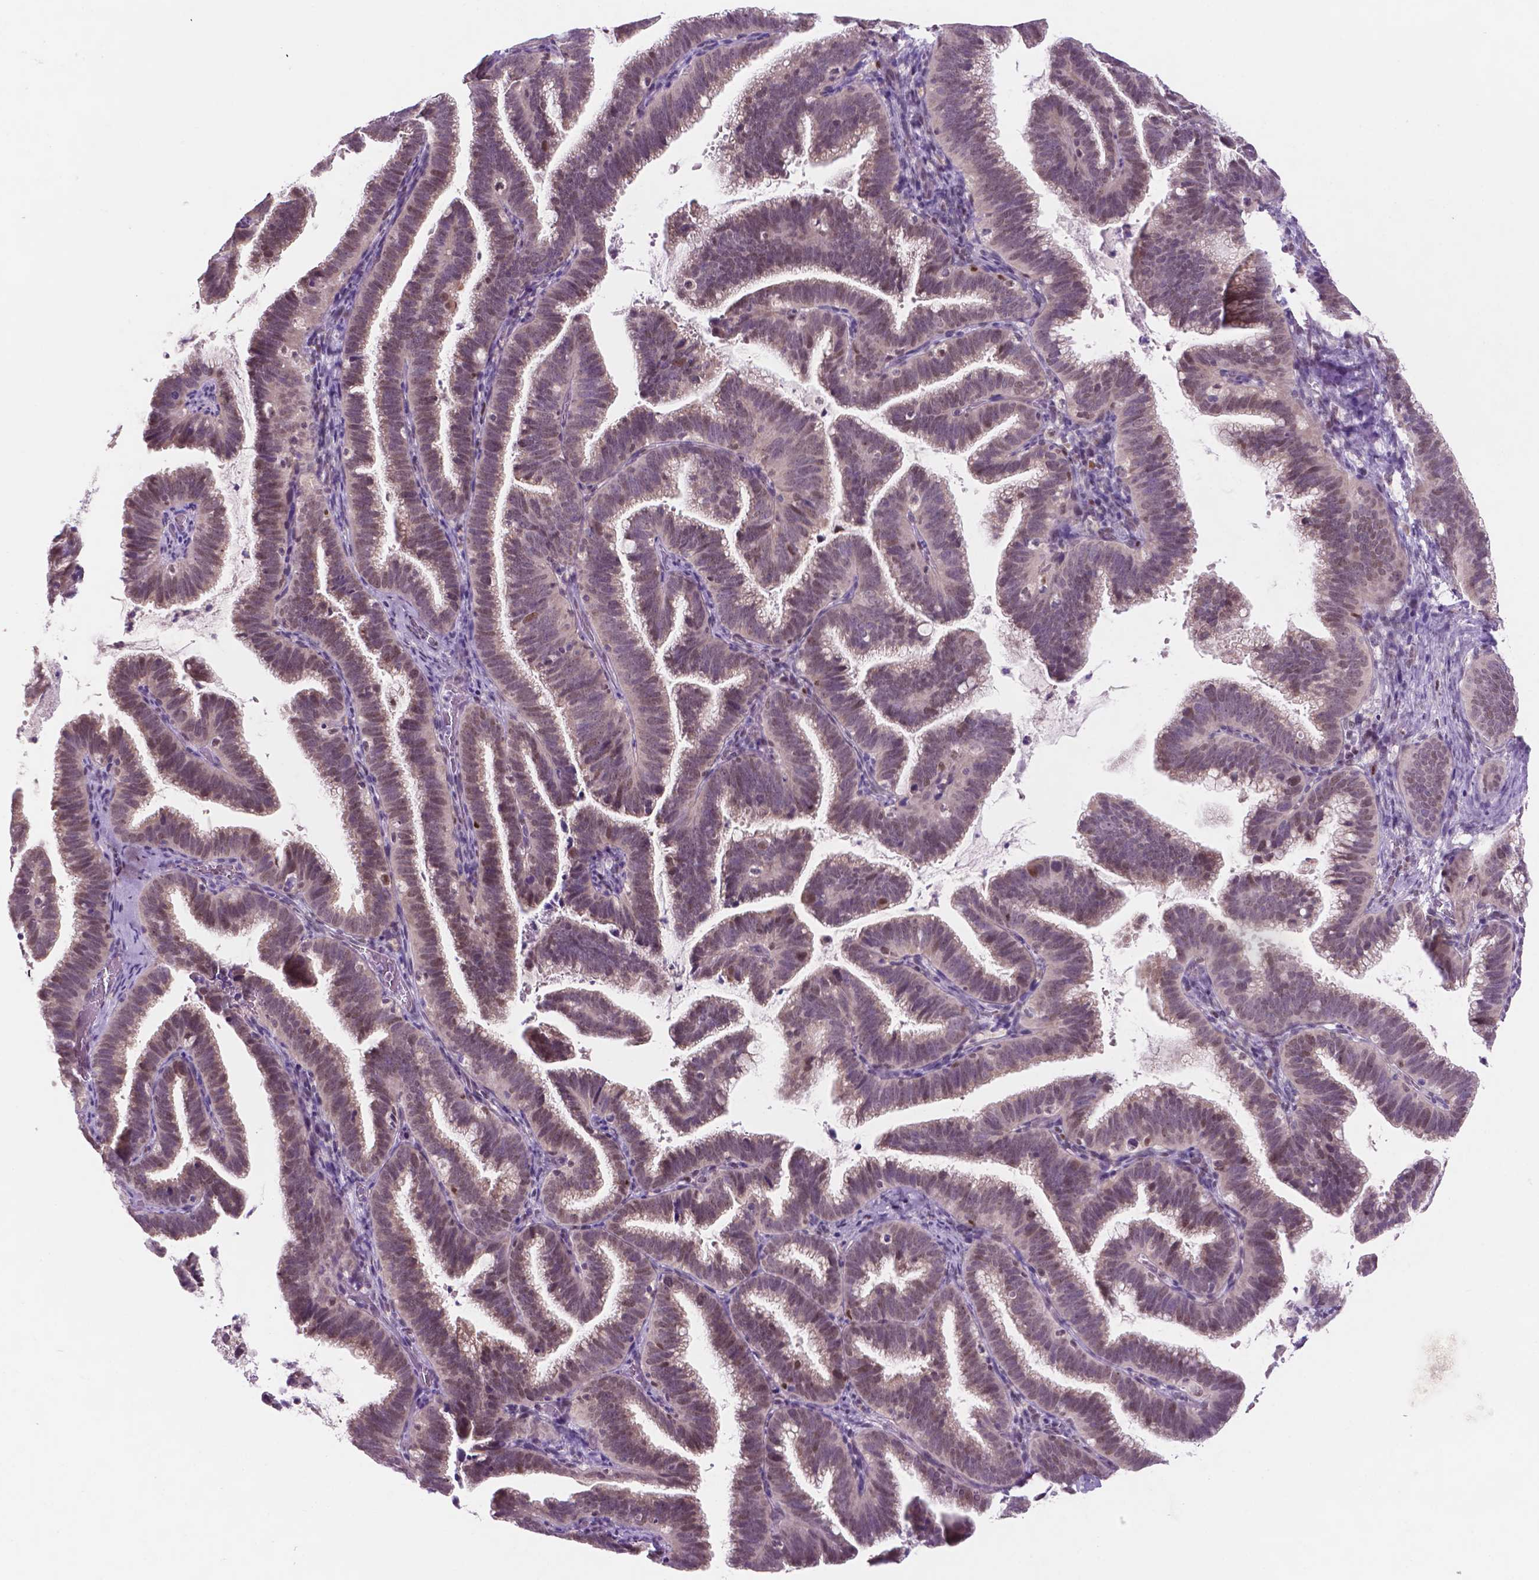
{"staining": {"intensity": "negative", "quantity": "none", "location": "none"}, "tissue": "cervical cancer", "cell_type": "Tumor cells", "image_type": "cancer", "snomed": [{"axis": "morphology", "description": "Adenocarcinoma, NOS"}, {"axis": "topography", "description": "Cervix"}], "caption": "IHC histopathology image of neoplastic tissue: cervical cancer (adenocarcinoma) stained with DAB shows no significant protein staining in tumor cells. Nuclei are stained in blue.", "gene": "FAM50B", "patient": {"sex": "female", "age": 61}}